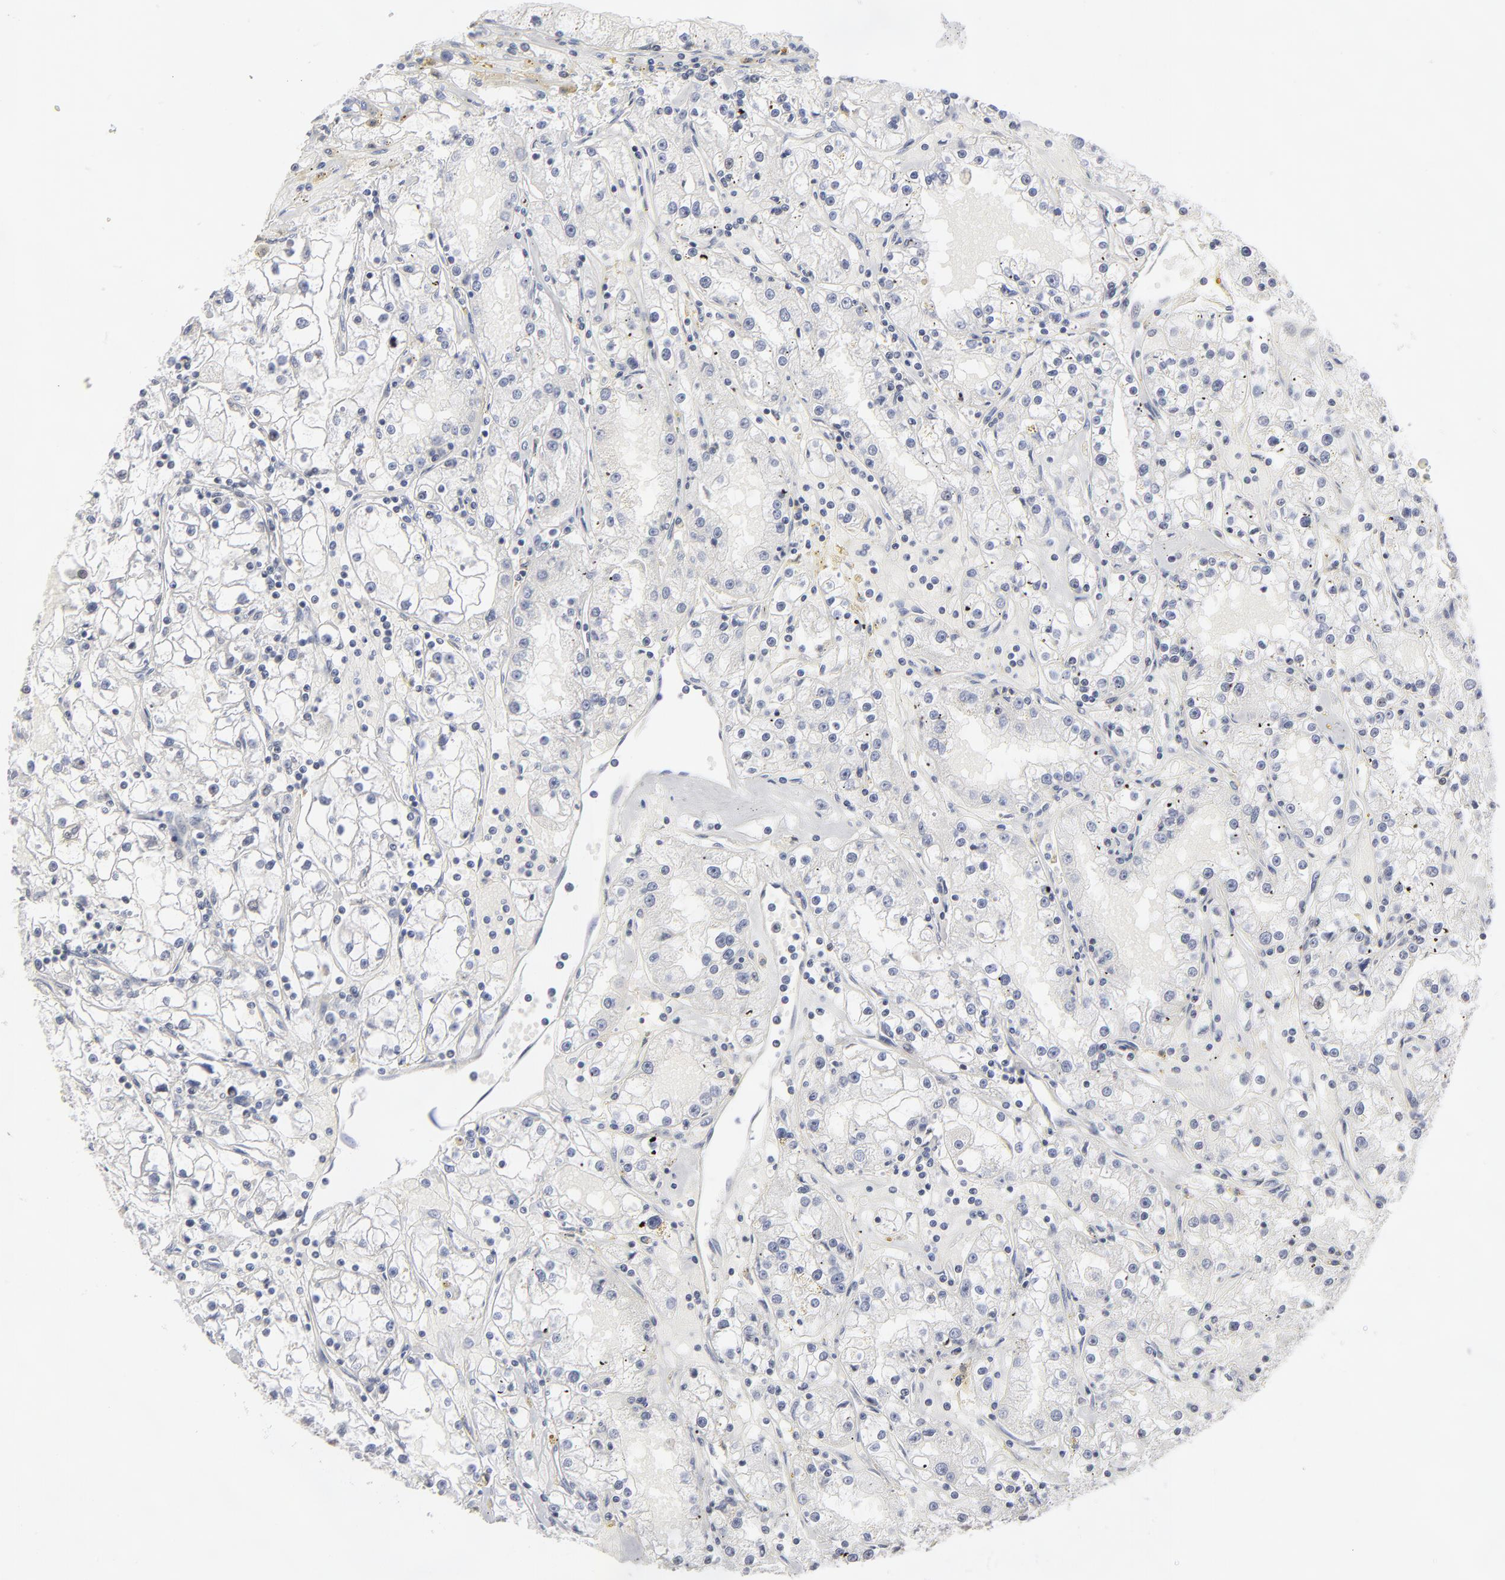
{"staining": {"intensity": "negative", "quantity": "none", "location": "none"}, "tissue": "renal cancer", "cell_type": "Tumor cells", "image_type": "cancer", "snomed": [{"axis": "morphology", "description": "Adenocarcinoma, NOS"}, {"axis": "topography", "description": "Kidney"}], "caption": "This is an immunohistochemistry photomicrograph of human renal cancer (adenocarcinoma). There is no staining in tumor cells.", "gene": "AURKA", "patient": {"sex": "male", "age": 56}}